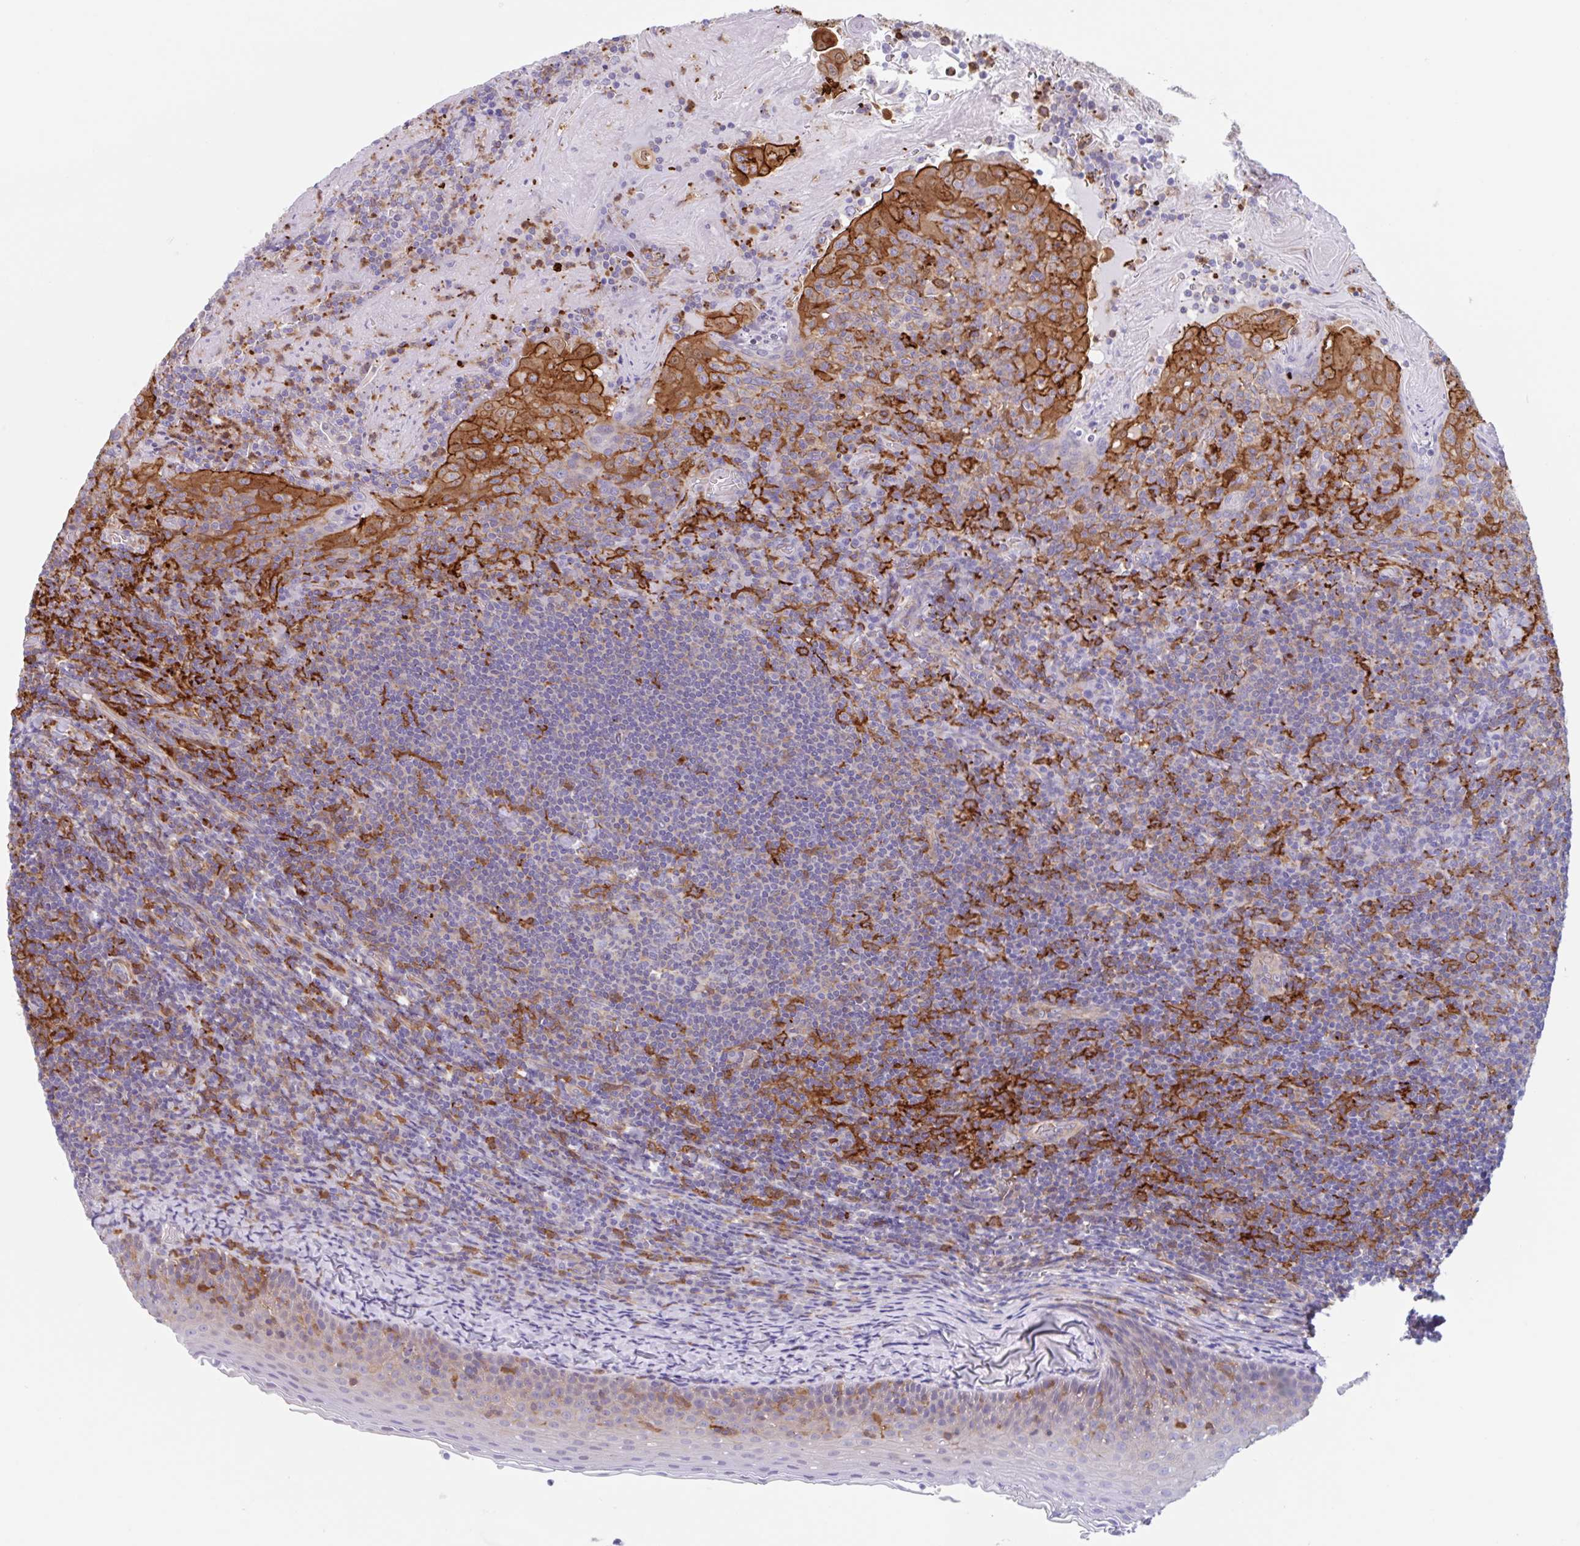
{"staining": {"intensity": "moderate", "quantity": "<25%", "location": "cytoplasmic/membranous"}, "tissue": "tonsil", "cell_type": "Germinal center cells", "image_type": "normal", "snomed": [{"axis": "morphology", "description": "Normal tissue, NOS"}, {"axis": "topography", "description": "Tonsil"}], "caption": "Tonsil stained with DAB immunohistochemistry (IHC) demonstrates low levels of moderate cytoplasmic/membranous positivity in approximately <25% of germinal center cells.", "gene": "EFHD1", "patient": {"sex": "female", "age": 10}}